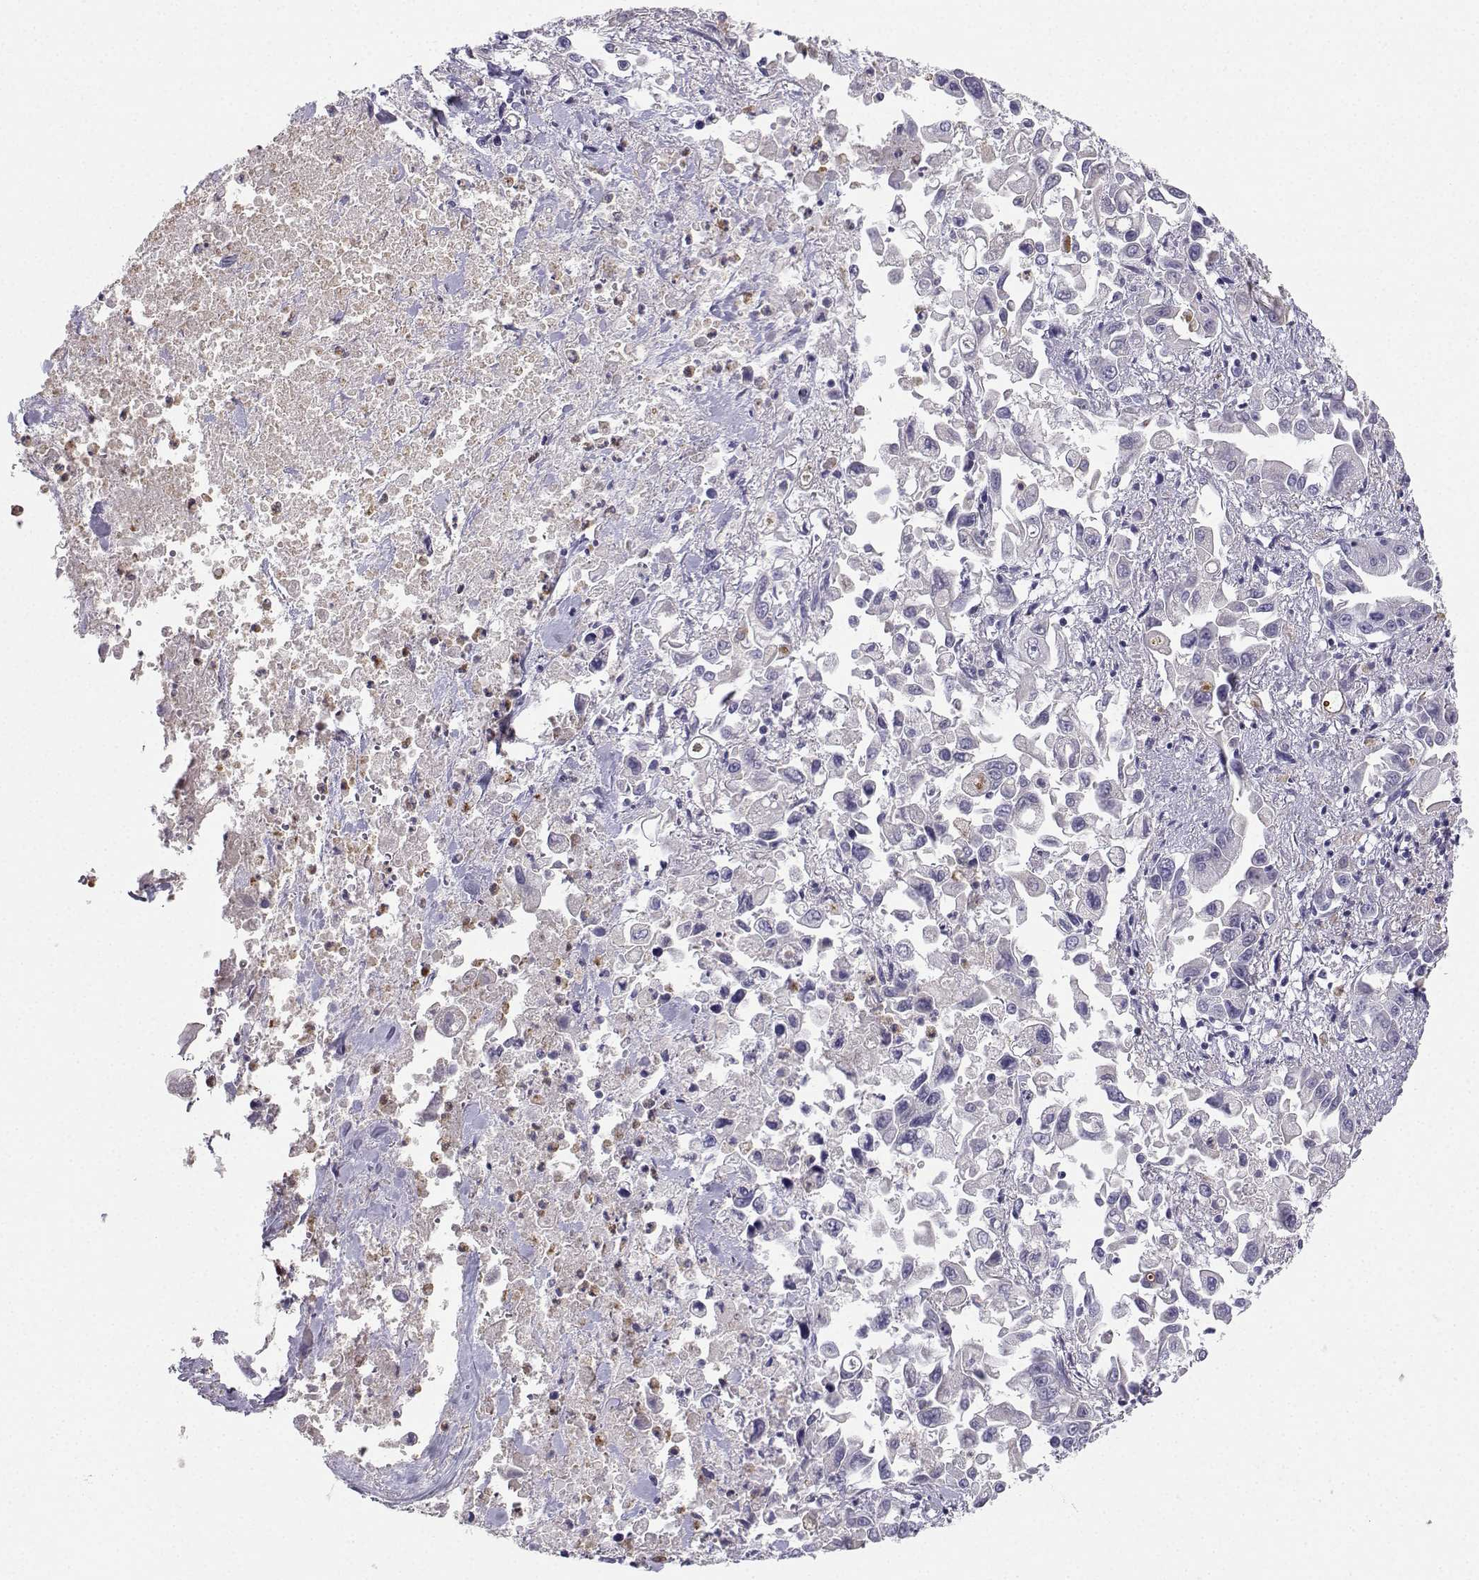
{"staining": {"intensity": "negative", "quantity": "none", "location": "none"}, "tissue": "pancreatic cancer", "cell_type": "Tumor cells", "image_type": "cancer", "snomed": [{"axis": "morphology", "description": "Adenocarcinoma, NOS"}, {"axis": "topography", "description": "Pancreas"}], "caption": "This is a photomicrograph of immunohistochemistry (IHC) staining of pancreatic cancer, which shows no staining in tumor cells.", "gene": "CALY", "patient": {"sex": "female", "age": 83}}